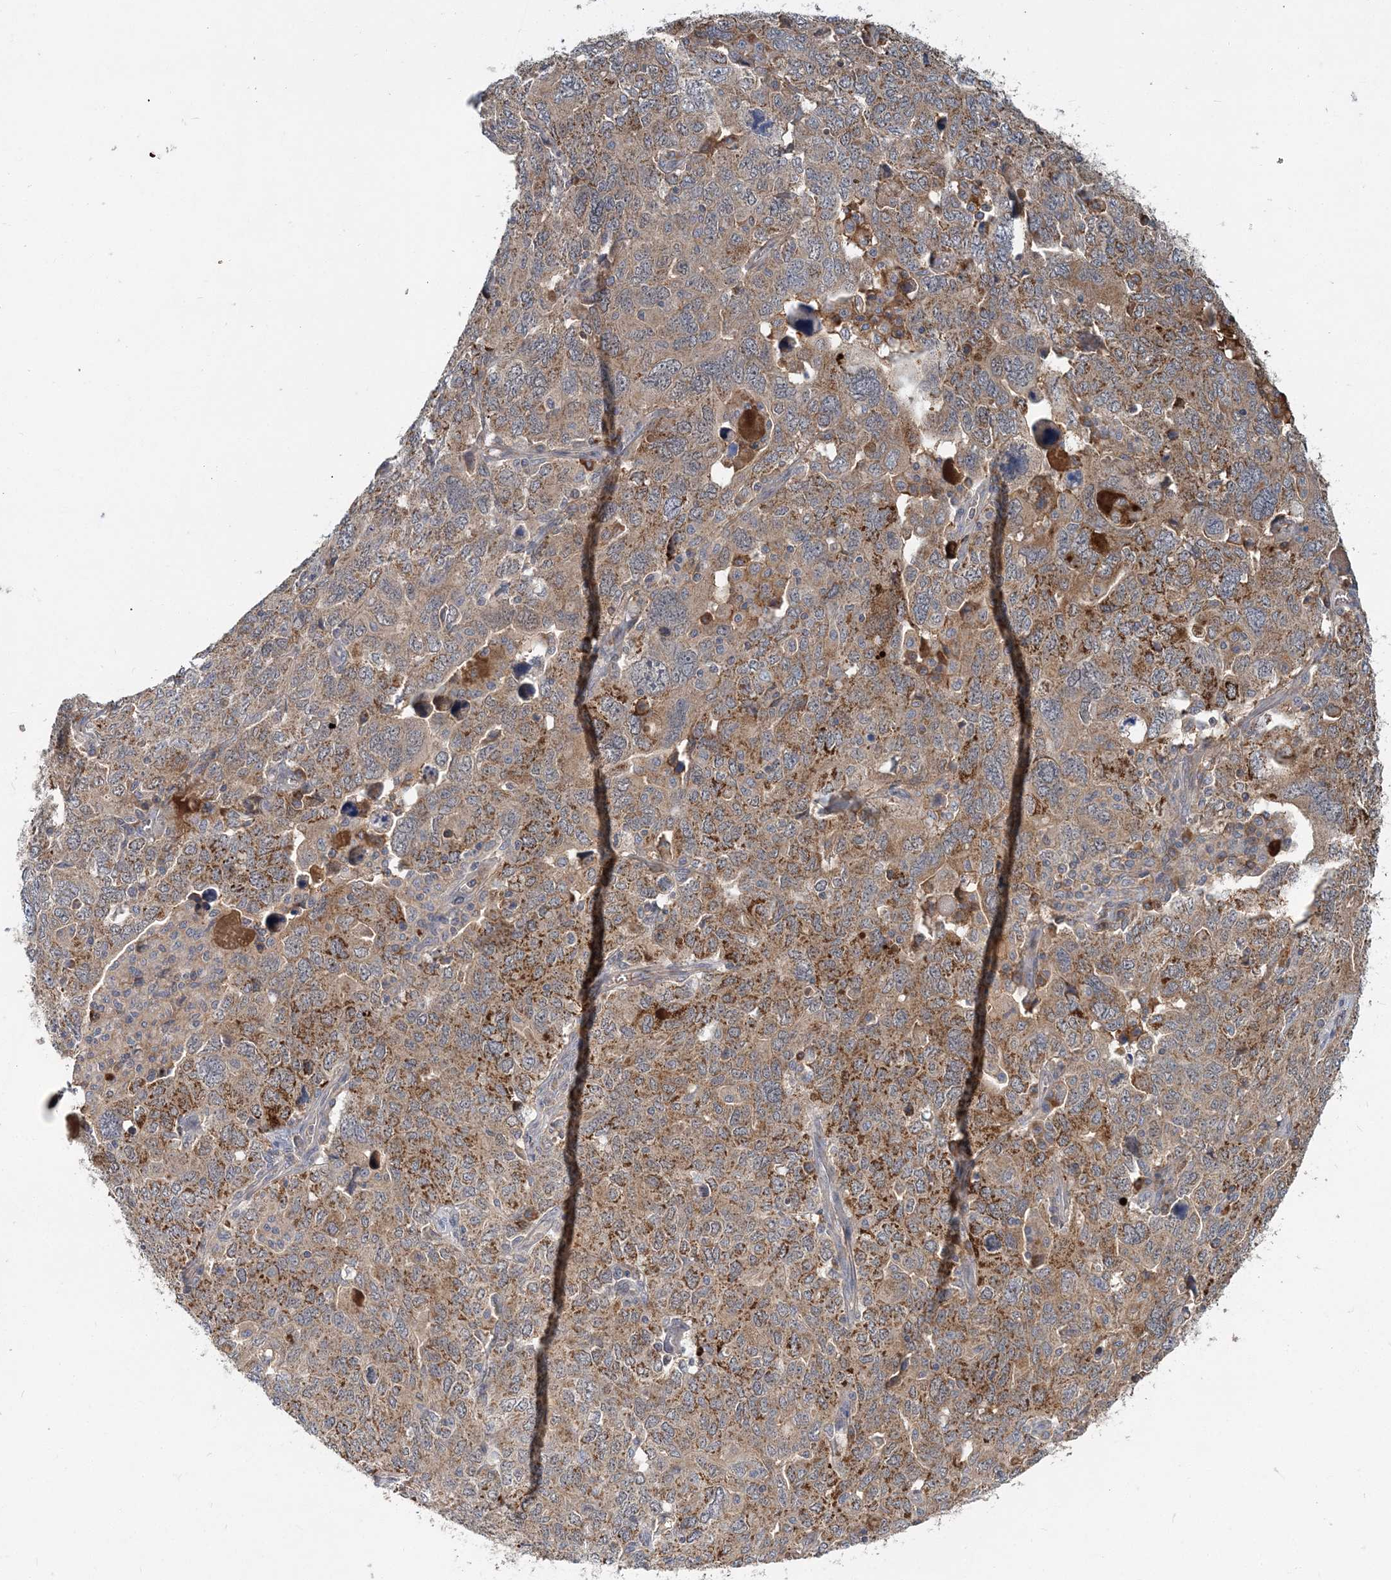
{"staining": {"intensity": "moderate", "quantity": ">75%", "location": "cytoplasmic/membranous"}, "tissue": "ovarian cancer", "cell_type": "Tumor cells", "image_type": "cancer", "snomed": [{"axis": "morphology", "description": "Carcinoma, endometroid"}, {"axis": "topography", "description": "Ovary"}], "caption": "An IHC photomicrograph of tumor tissue is shown. Protein staining in brown shows moderate cytoplasmic/membranous positivity in endometroid carcinoma (ovarian) within tumor cells.", "gene": "RNF25", "patient": {"sex": "female", "age": 62}}